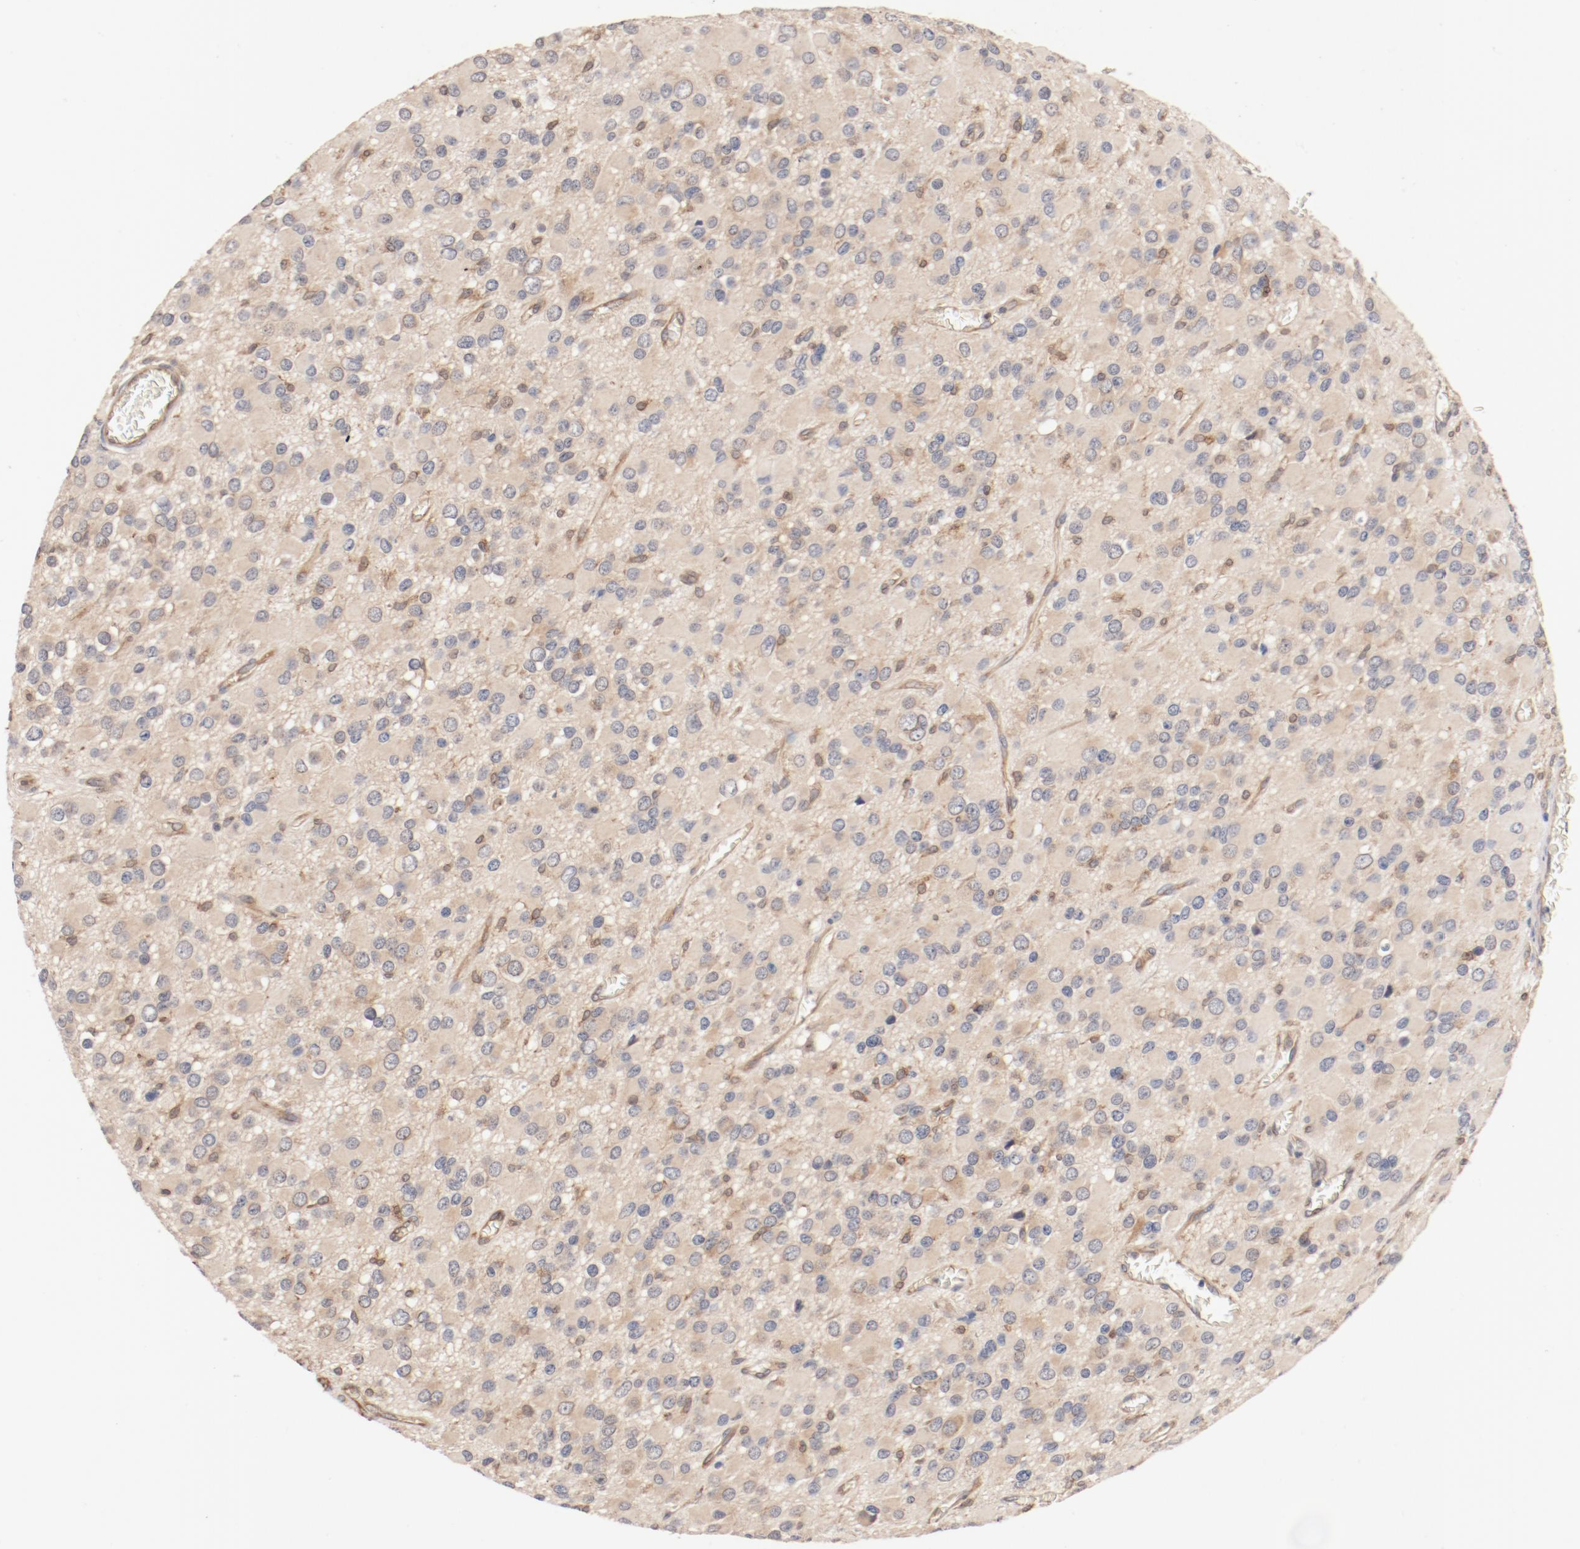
{"staining": {"intensity": "weak", "quantity": "<25%", "location": "cytoplasmic/membranous"}, "tissue": "glioma", "cell_type": "Tumor cells", "image_type": "cancer", "snomed": [{"axis": "morphology", "description": "Glioma, malignant, Low grade"}, {"axis": "topography", "description": "Brain"}], "caption": "The immunohistochemistry (IHC) photomicrograph has no significant positivity in tumor cells of malignant glioma (low-grade) tissue.", "gene": "UBE2J1", "patient": {"sex": "male", "age": 42}}